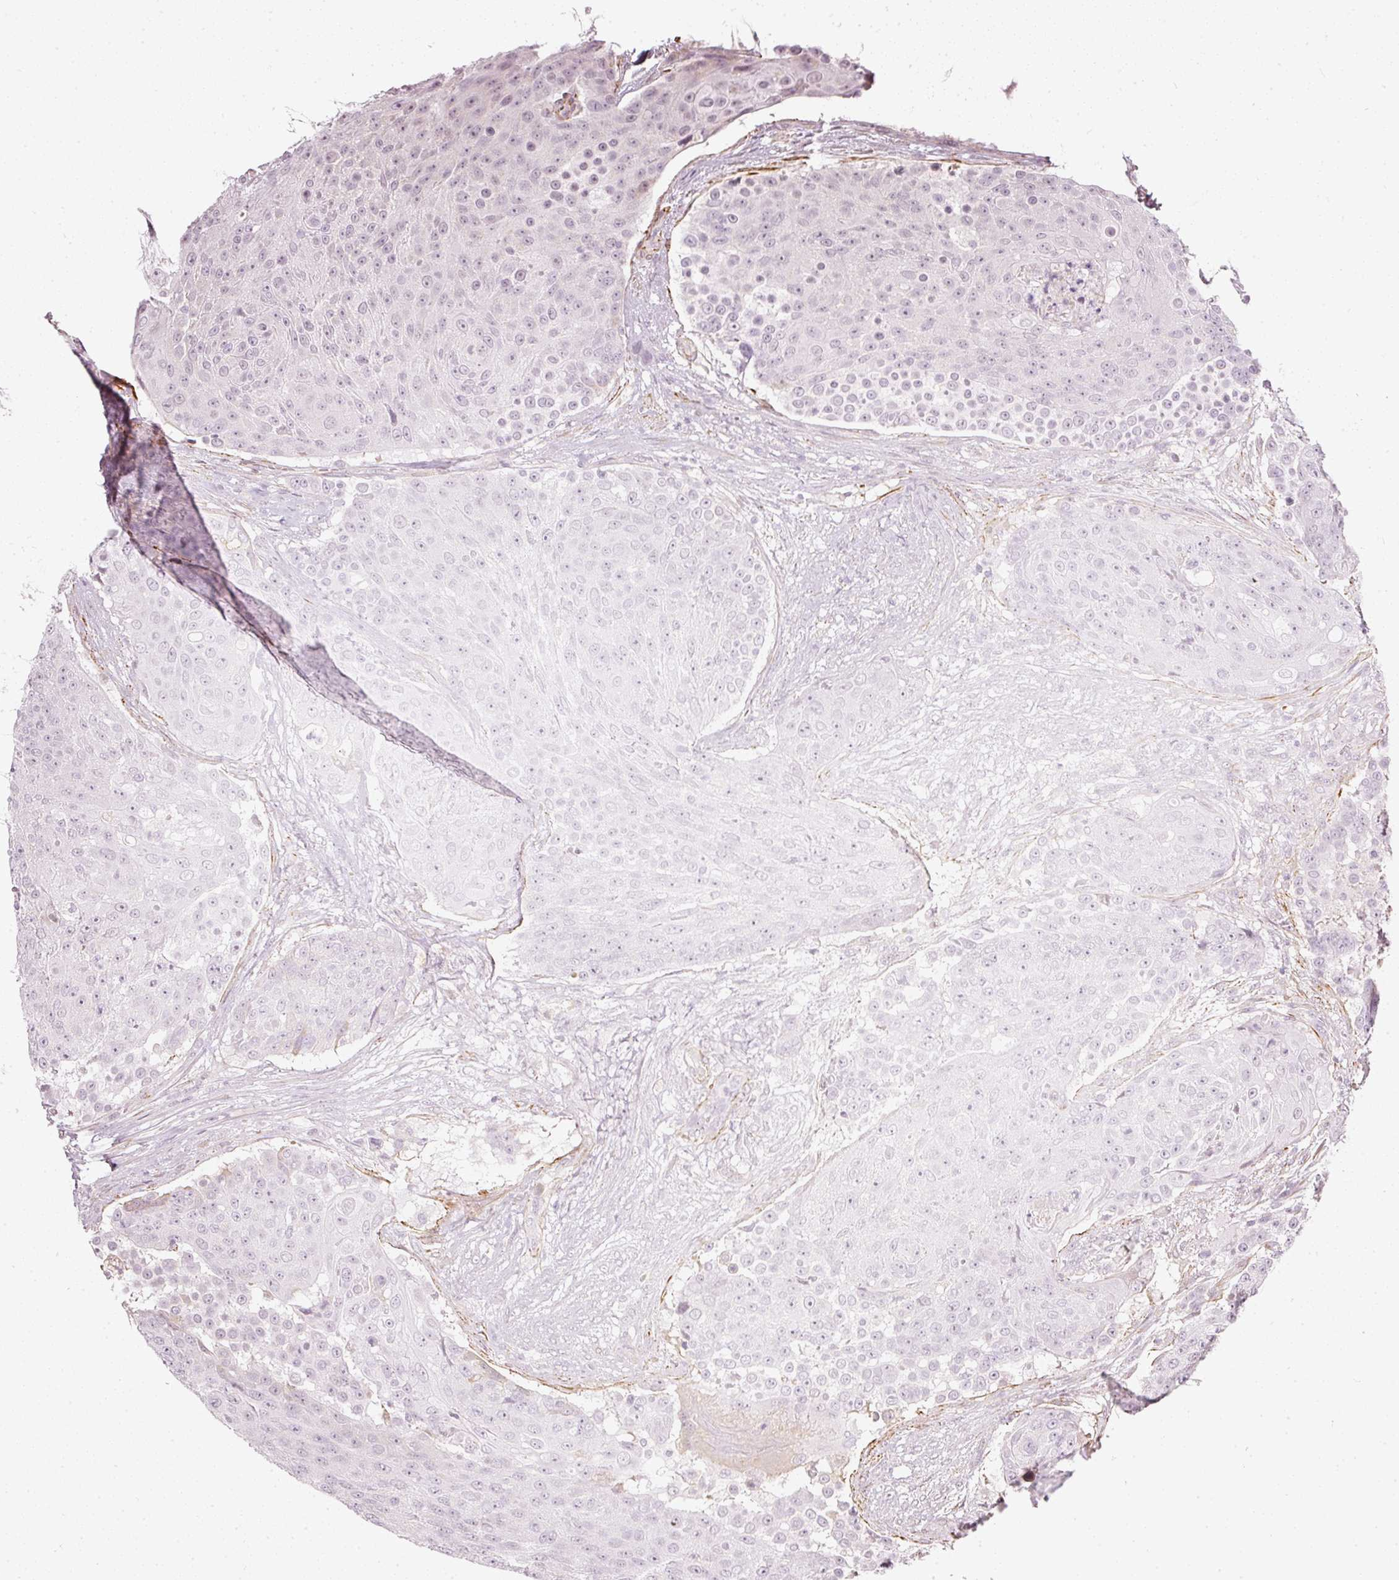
{"staining": {"intensity": "negative", "quantity": "none", "location": "none"}, "tissue": "urothelial cancer", "cell_type": "Tumor cells", "image_type": "cancer", "snomed": [{"axis": "morphology", "description": "Urothelial carcinoma, High grade"}, {"axis": "topography", "description": "Urinary bladder"}], "caption": "The immunohistochemistry photomicrograph has no significant staining in tumor cells of urothelial cancer tissue. (DAB (3,3'-diaminobenzidine) IHC, high magnification).", "gene": "TOGARAM1", "patient": {"sex": "female", "age": 63}}